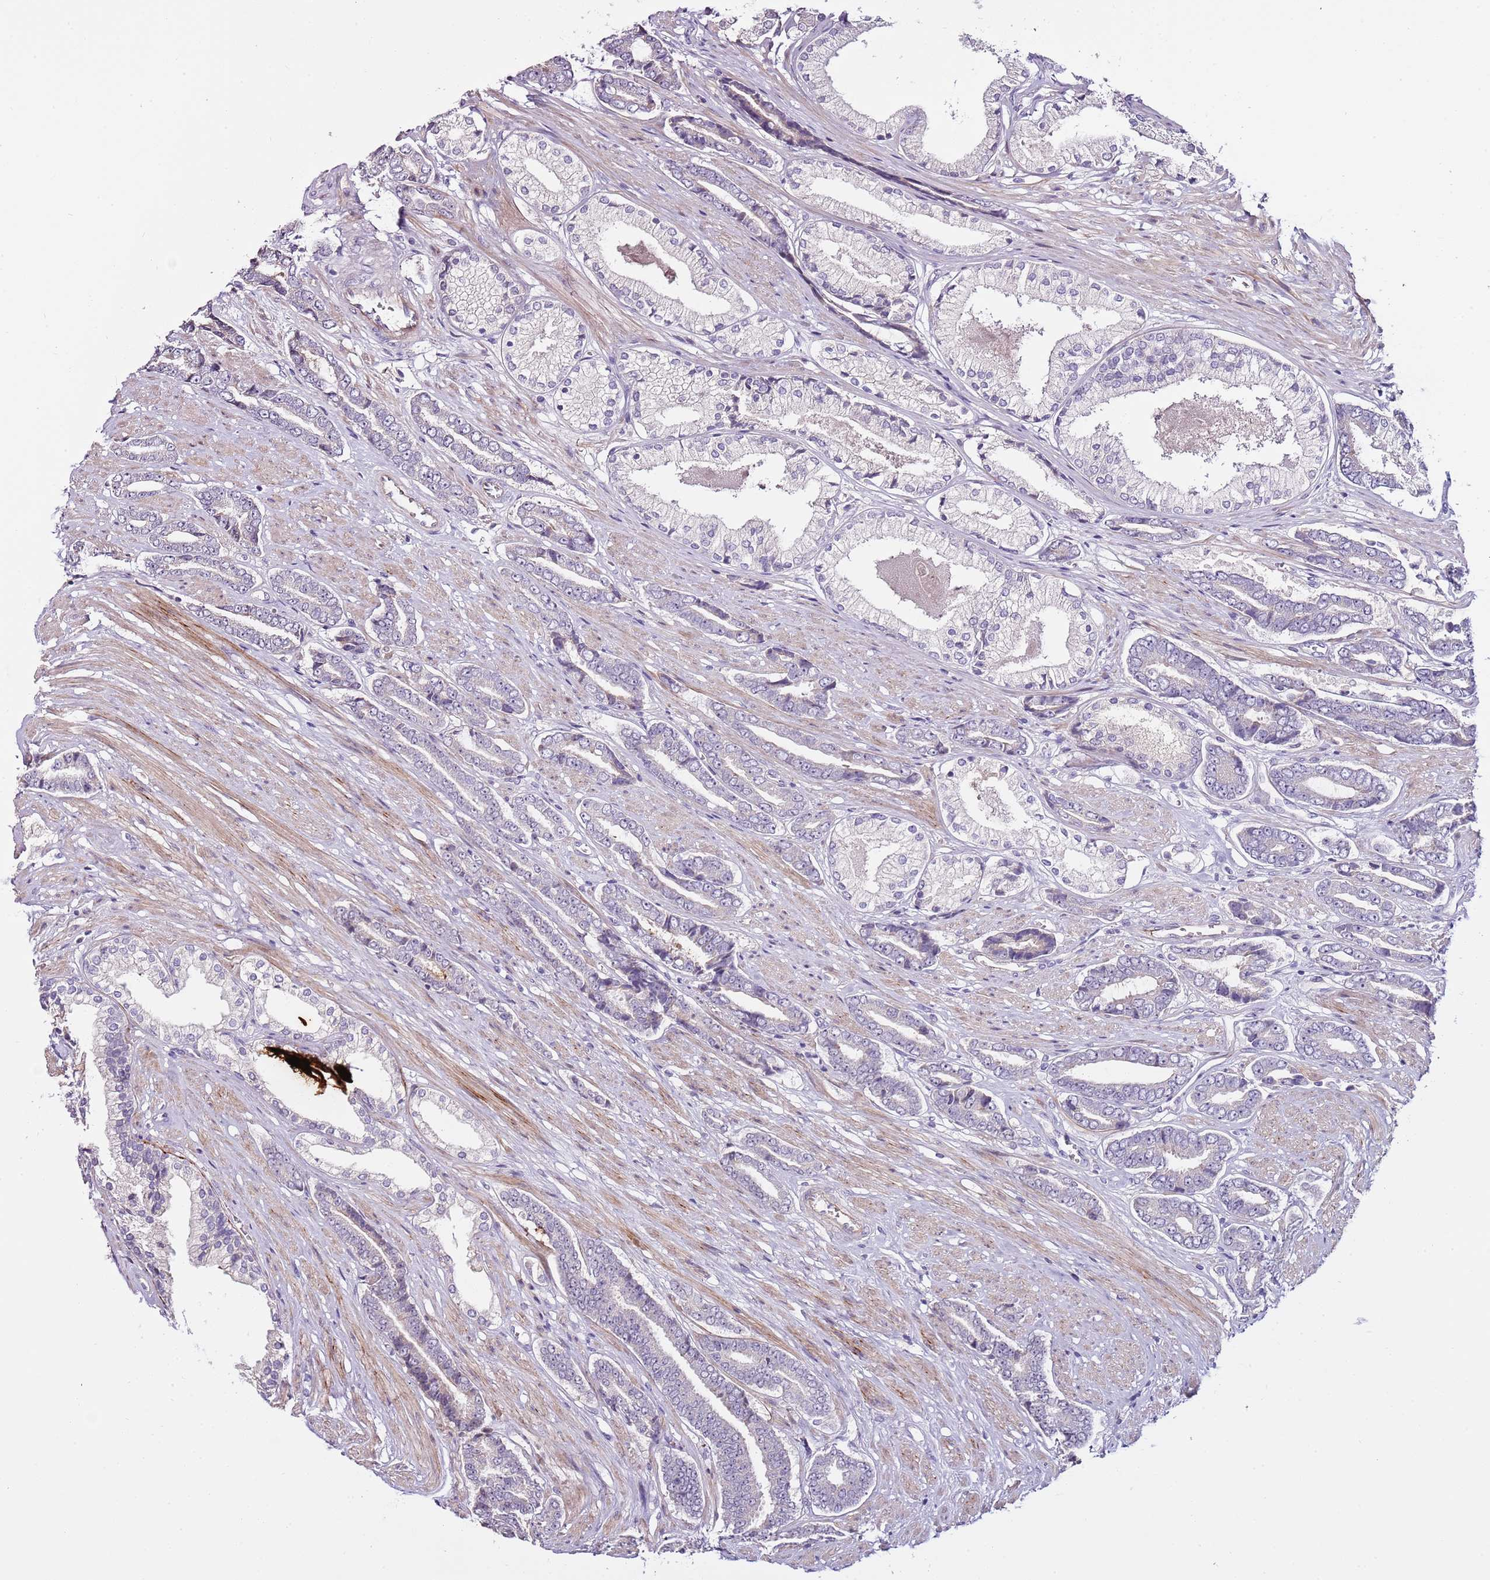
{"staining": {"intensity": "negative", "quantity": "none", "location": "none"}, "tissue": "prostate cancer", "cell_type": "Tumor cells", "image_type": "cancer", "snomed": [{"axis": "morphology", "description": "Adenocarcinoma, NOS"}, {"axis": "topography", "description": "Prostate and seminal vesicle, NOS"}], "caption": "This micrograph is of adenocarcinoma (prostate) stained with immunohistochemistry (IHC) to label a protein in brown with the nuclei are counter-stained blue. There is no positivity in tumor cells.", "gene": "NKX2-3", "patient": {"sex": "male", "age": 76}}